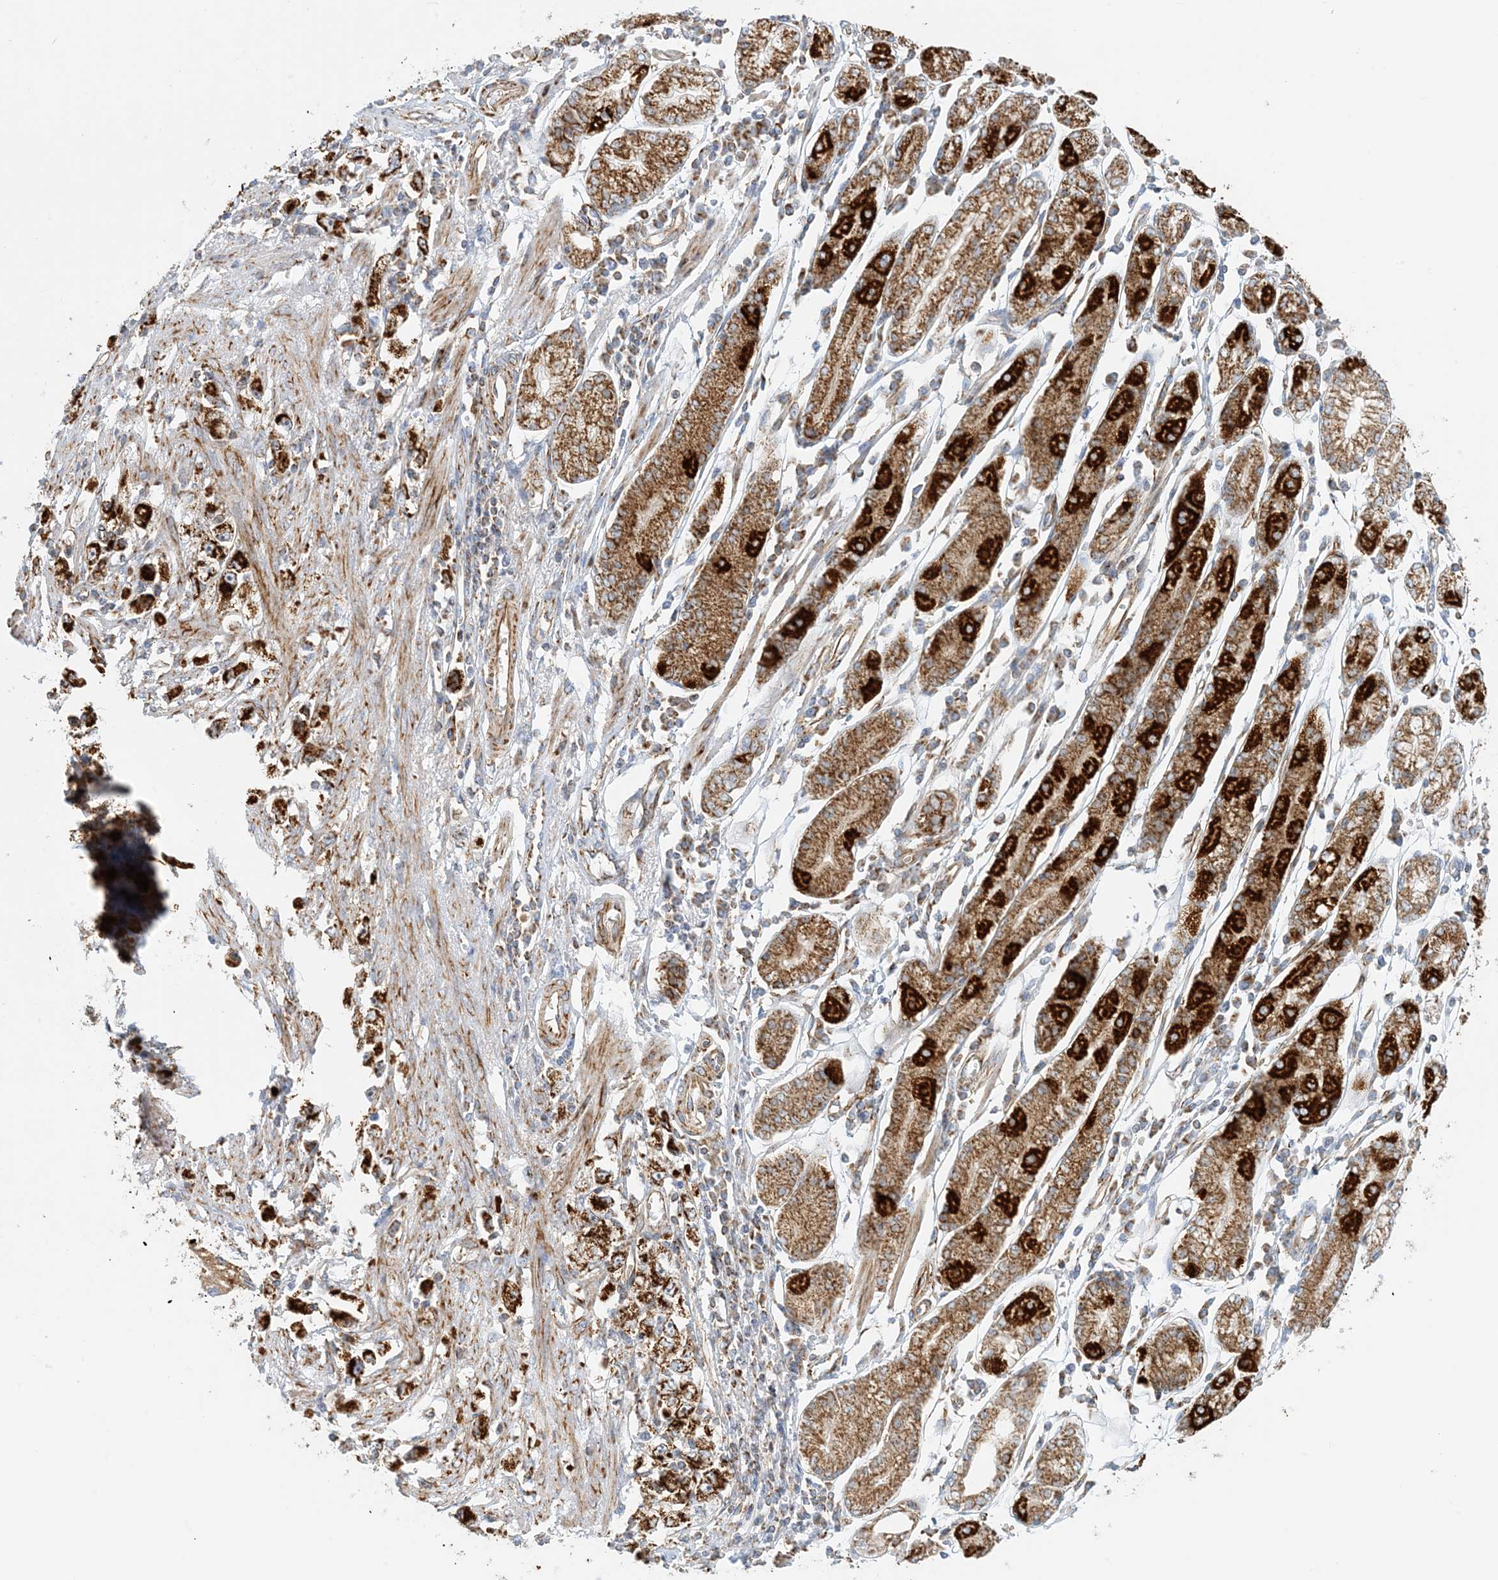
{"staining": {"intensity": "strong", "quantity": ">75%", "location": "cytoplasmic/membranous"}, "tissue": "stomach cancer", "cell_type": "Tumor cells", "image_type": "cancer", "snomed": [{"axis": "morphology", "description": "Adenocarcinoma, NOS"}, {"axis": "topography", "description": "Stomach"}], "caption": "Stomach cancer was stained to show a protein in brown. There is high levels of strong cytoplasmic/membranous staining in approximately >75% of tumor cells.", "gene": "COA3", "patient": {"sex": "female", "age": 59}}